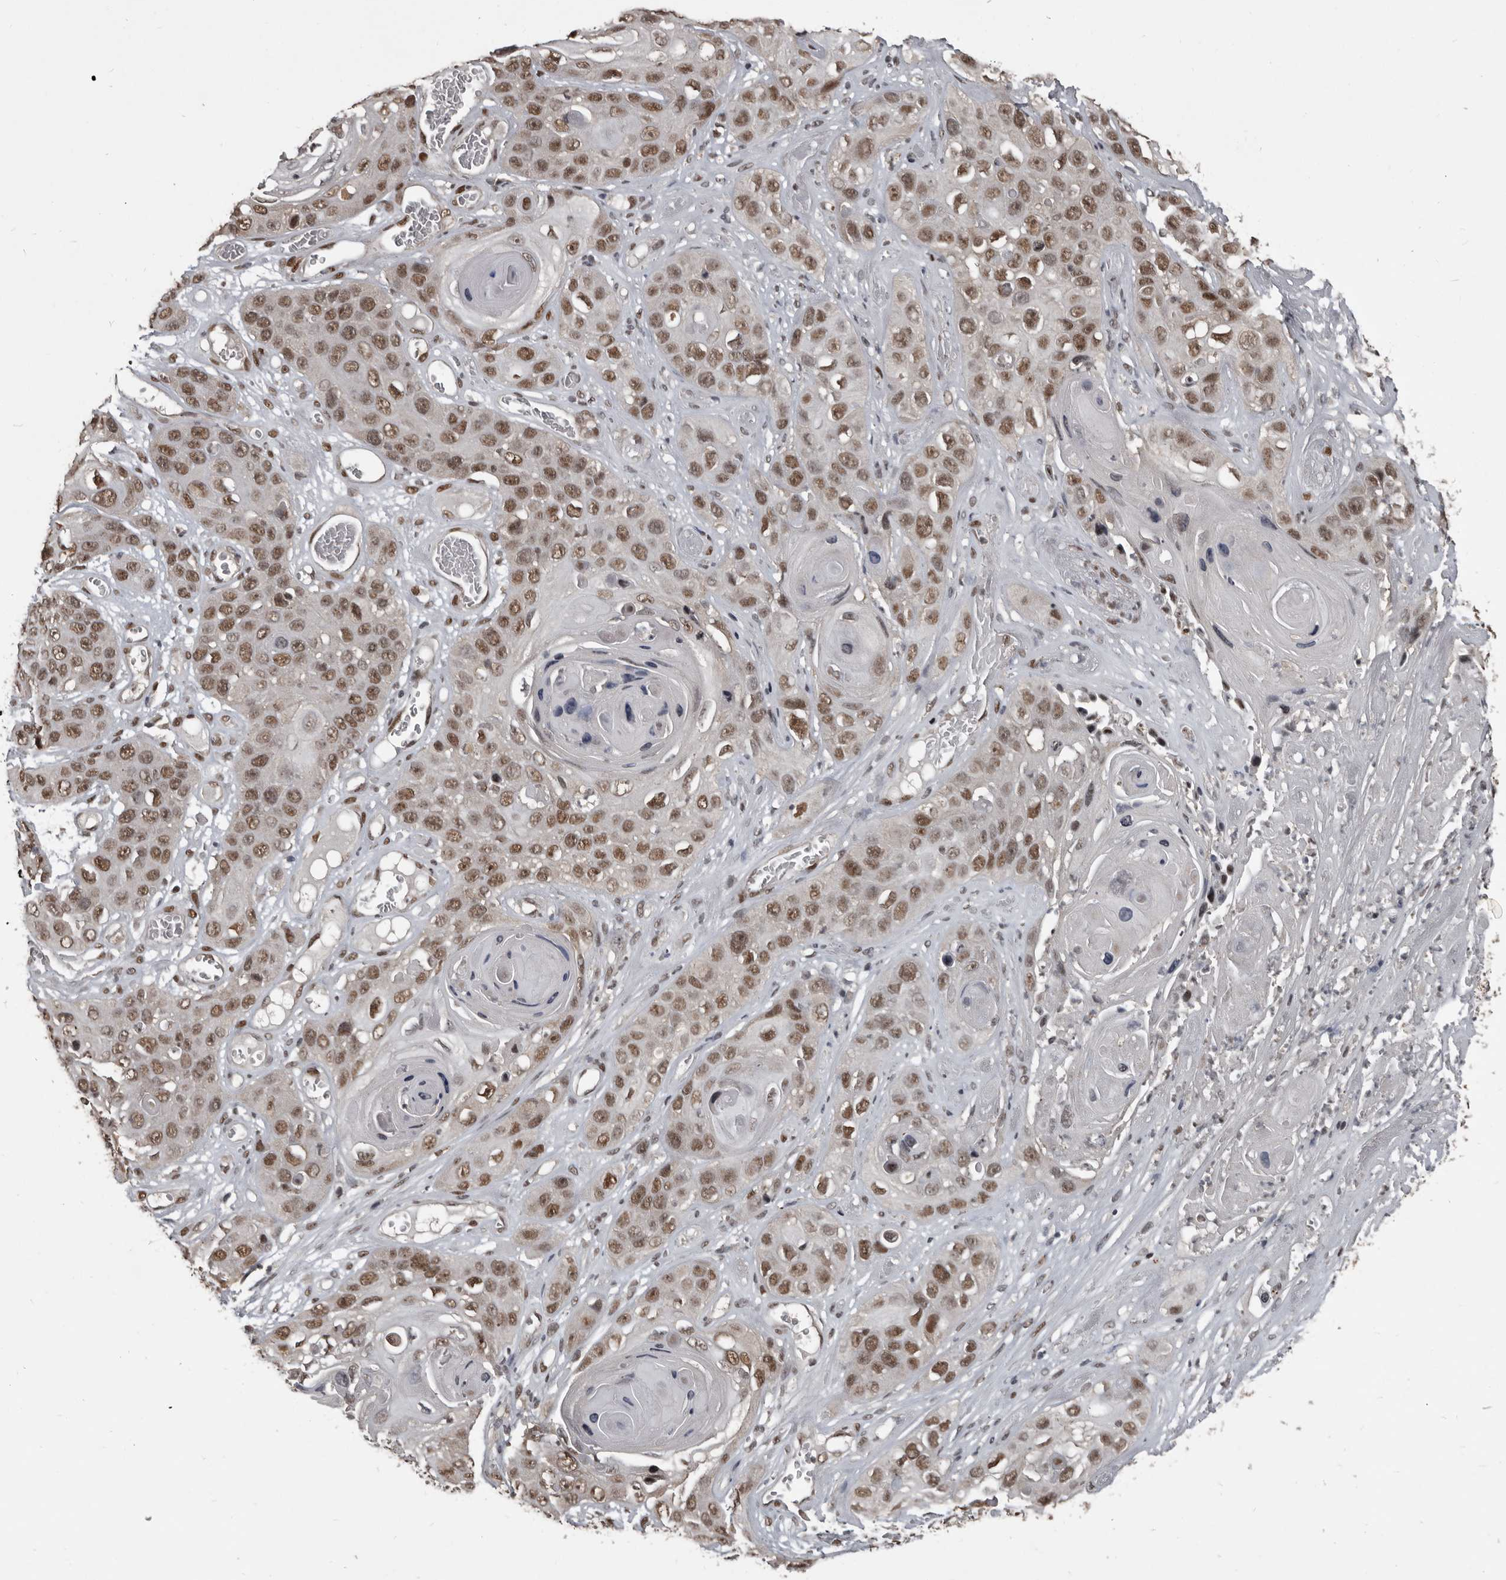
{"staining": {"intensity": "moderate", "quantity": ">75%", "location": "nuclear"}, "tissue": "skin cancer", "cell_type": "Tumor cells", "image_type": "cancer", "snomed": [{"axis": "morphology", "description": "Squamous cell carcinoma, NOS"}, {"axis": "topography", "description": "Skin"}], "caption": "Immunohistochemical staining of human skin squamous cell carcinoma displays medium levels of moderate nuclear protein expression in approximately >75% of tumor cells.", "gene": "CHD1L", "patient": {"sex": "male", "age": 55}}